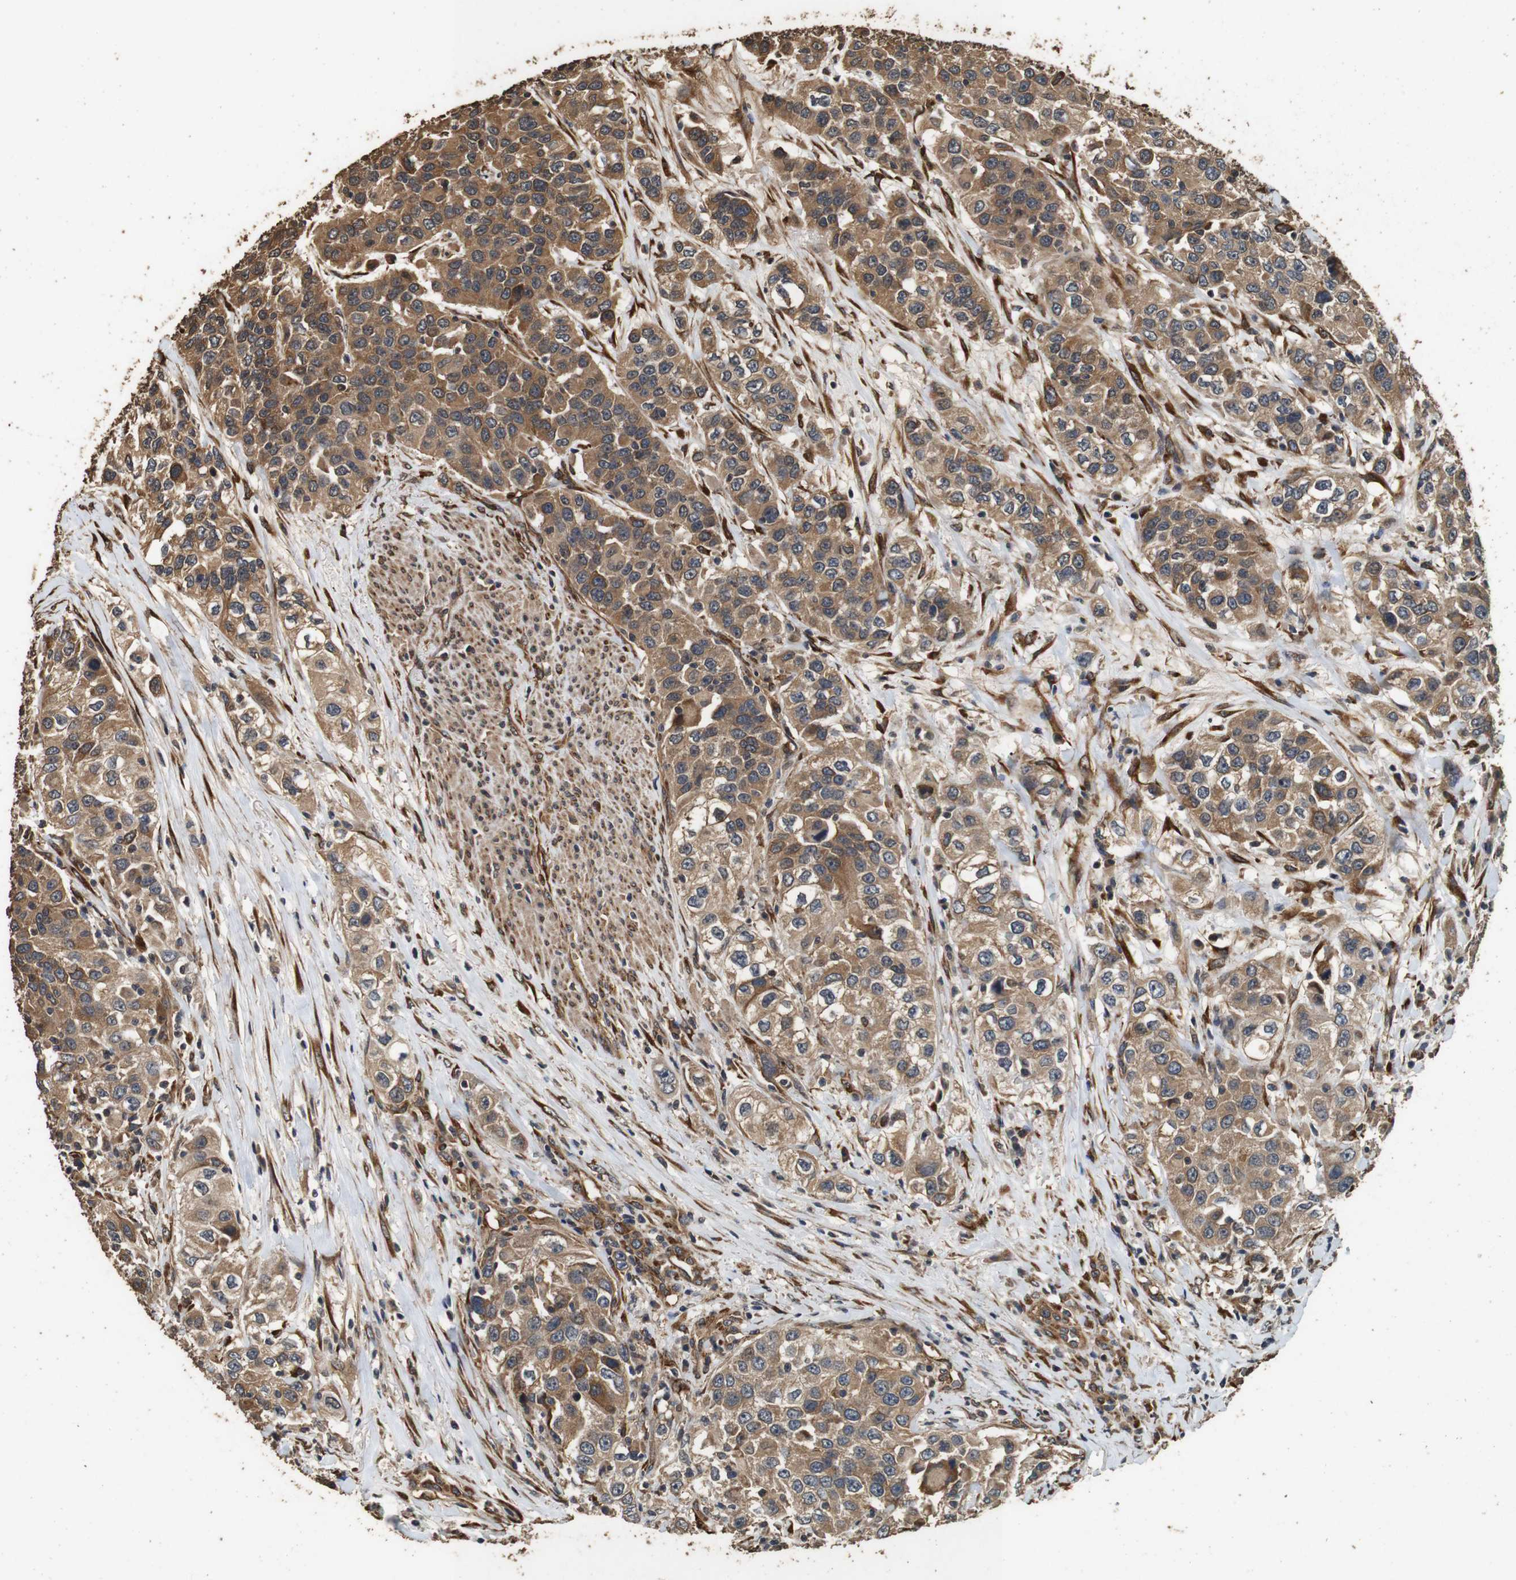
{"staining": {"intensity": "moderate", "quantity": ">75%", "location": "cytoplasmic/membranous"}, "tissue": "urothelial cancer", "cell_type": "Tumor cells", "image_type": "cancer", "snomed": [{"axis": "morphology", "description": "Urothelial carcinoma, High grade"}, {"axis": "topography", "description": "Urinary bladder"}], "caption": "DAB (3,3'-diaminobenzidine) immunohistochemical staining of human high-grade urothelial carcinoma exhibits moderate cytoplasmic/membranous protein staining in approximately >75% of tumor cells.", "gene": "CNPY4", "patient": {"sex": "female", "age": 80}}